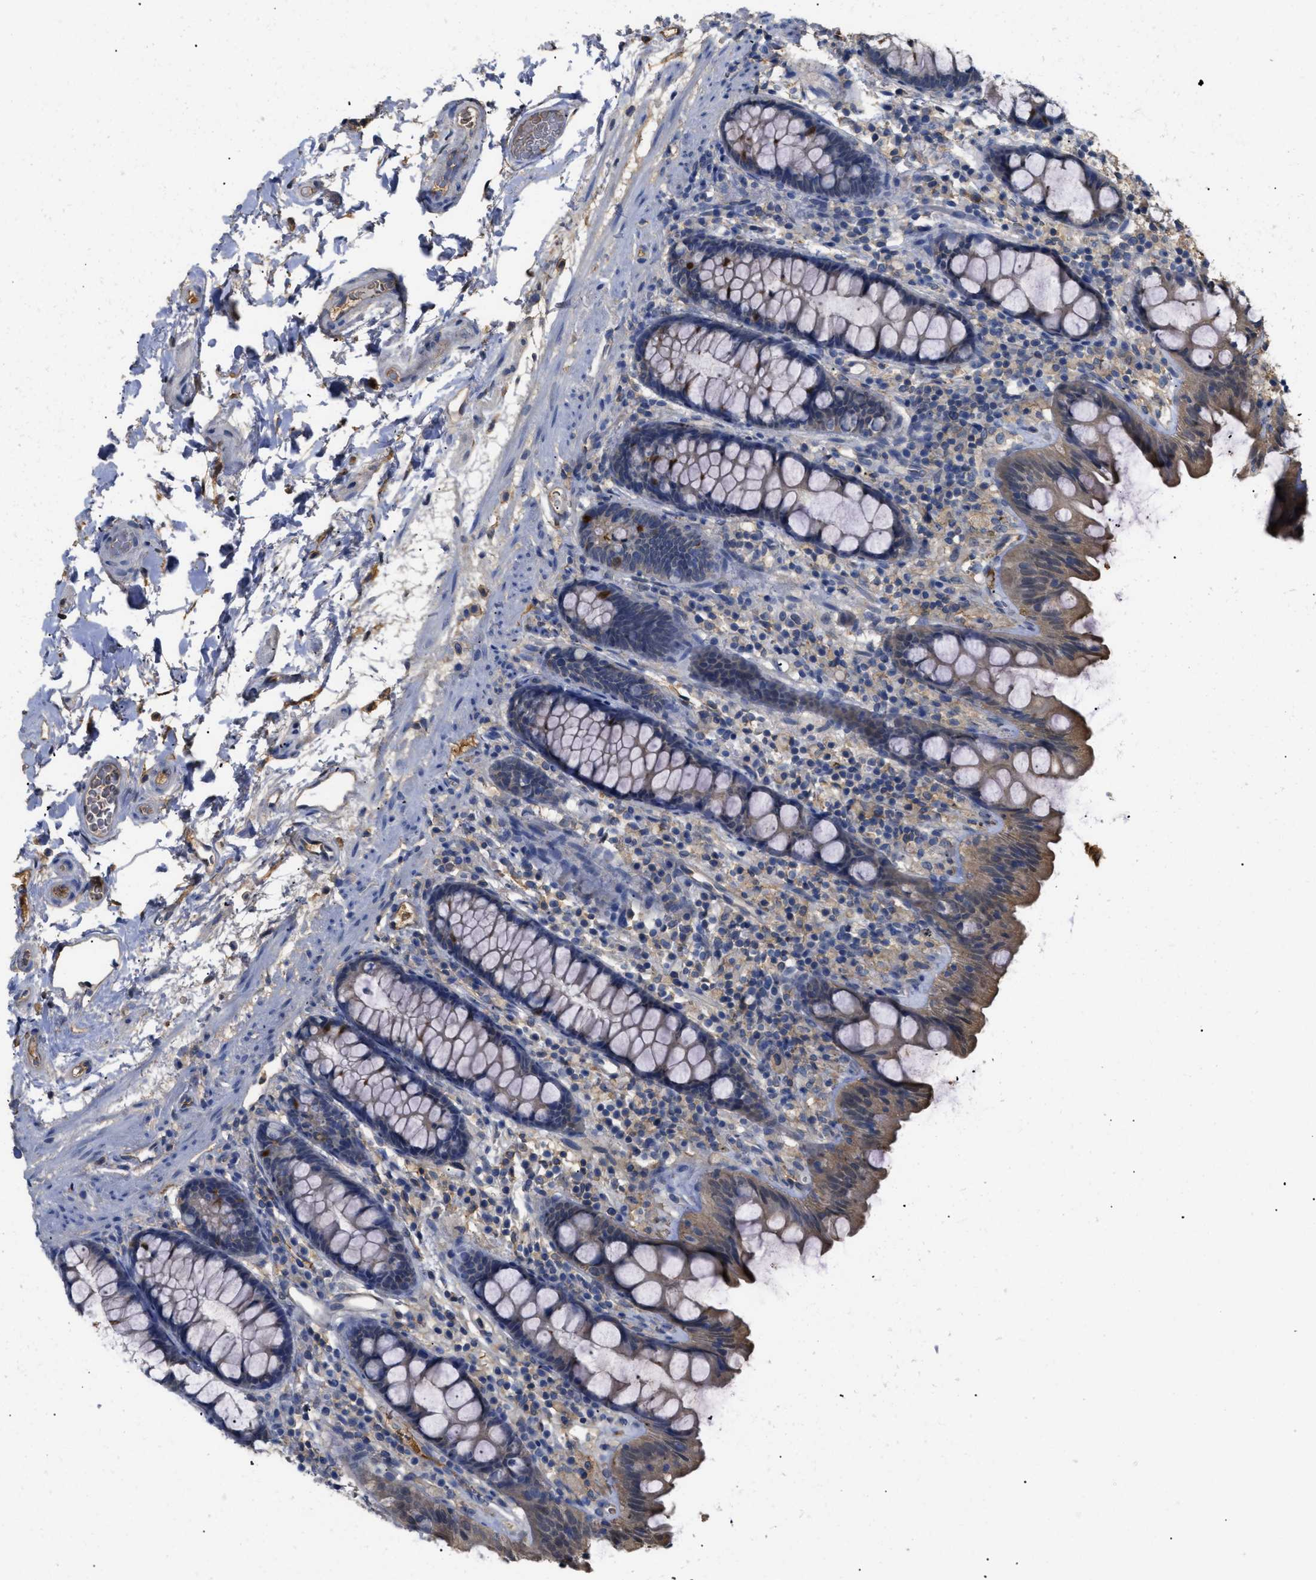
{"staining": {"intensity": "weak", "quantity": ">75%", "location": "cytoplasmic/membranous"}, "tissue": "colon", "cell_type": "Endothelial cells", "image_type": "normal", "snomed": [{"axis": "morphology", "description": "Normal tissue, NOS"}, {"axis": "topography", "description": "Colon"}], "caption": "Immunohistochemistry (IHC) (DAB (3,3'-diaminobenzidine)) staining of unremarkable colon shows weak cytoplasmic/membranous protein staining in about >75% of endothelial cells.", "gene": "ANXA4", "patient": {"sex": "female", "age": 80}}